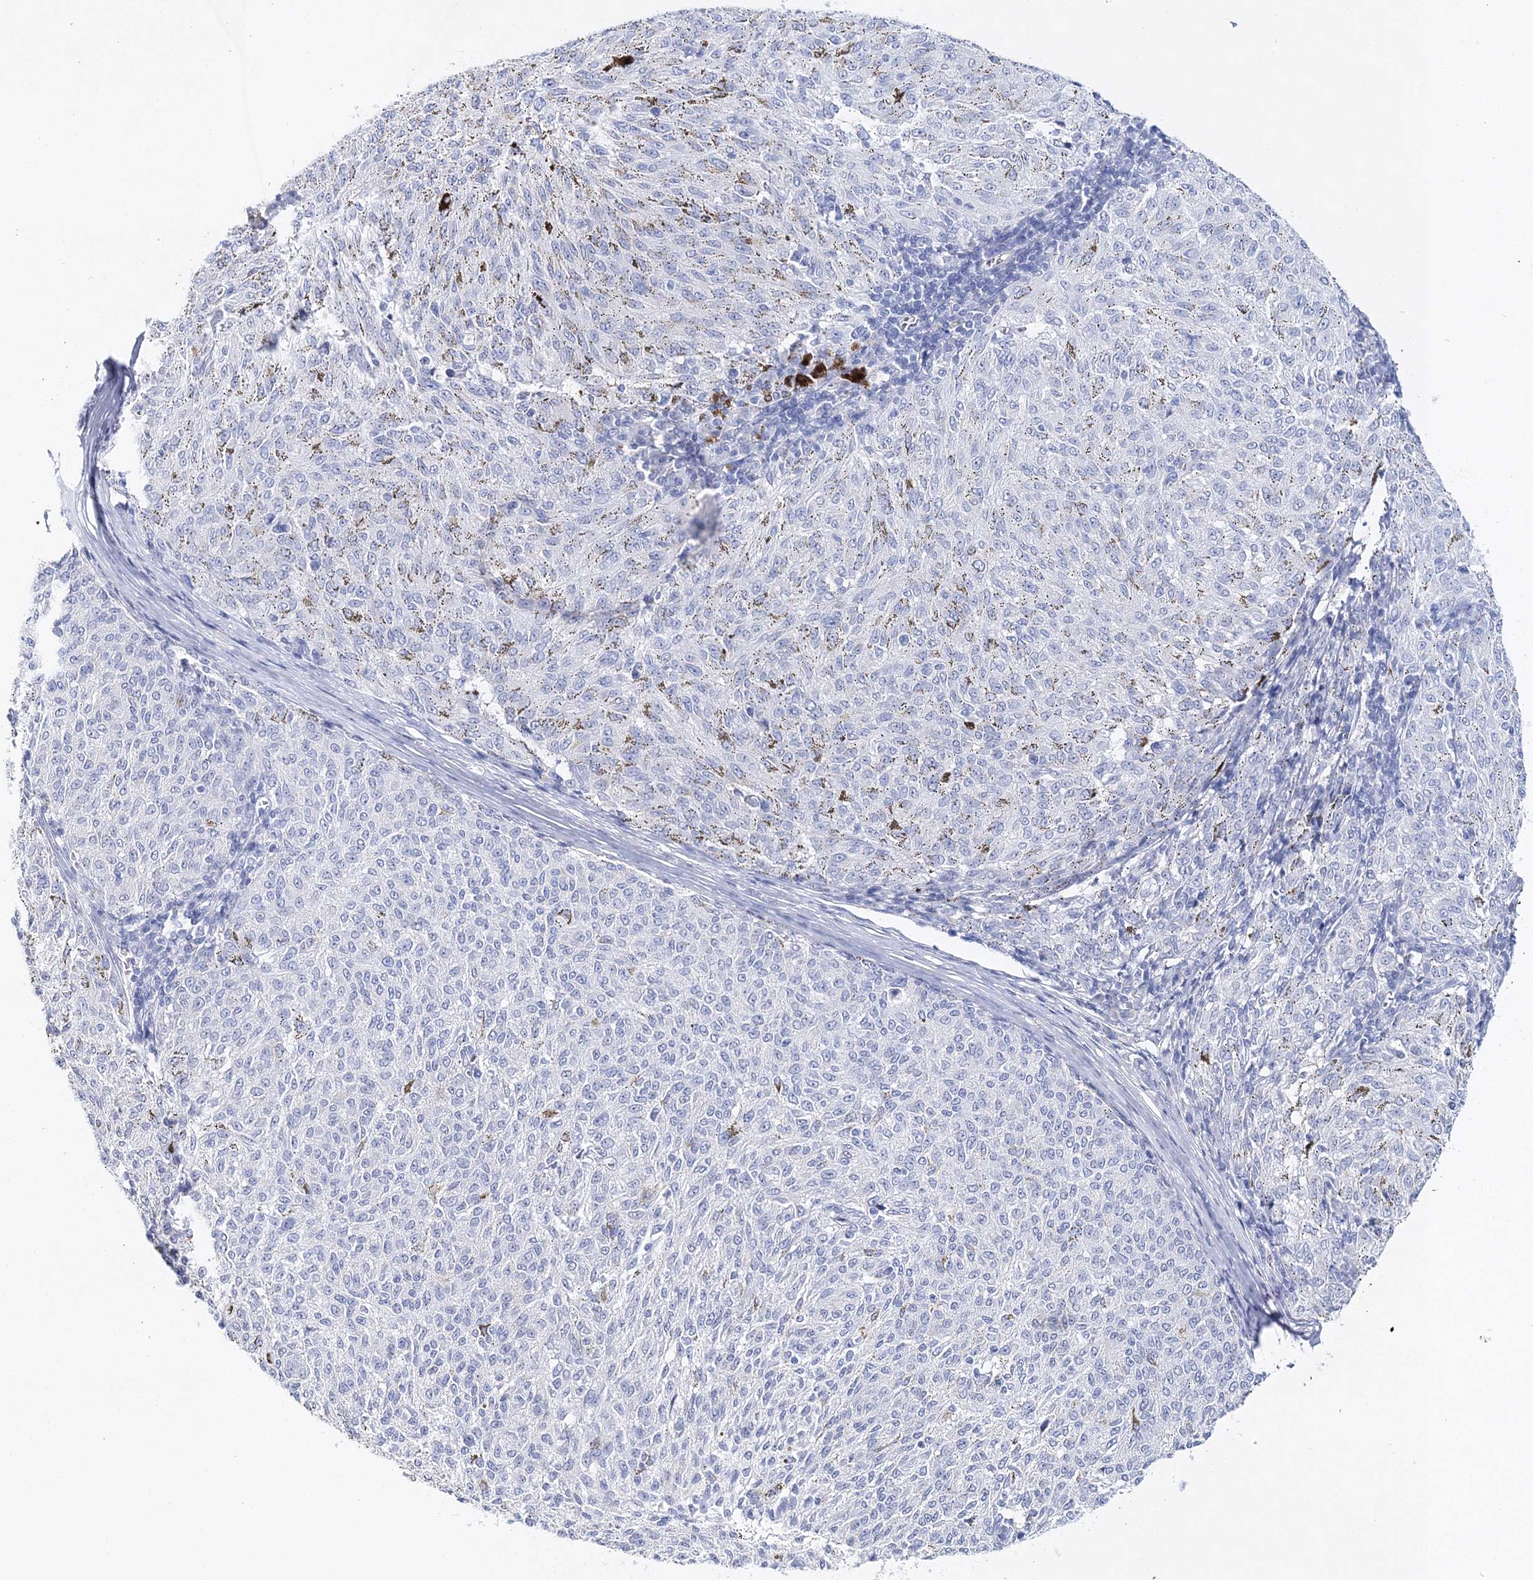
{"staining": {"intensity": "negative", "quantity": "none", "location": "none"}, "tissue": "melanoma", "cell_type": "Tumor cells", "image_type": "cancer", "snomed": [{"axis": "morphology", "description": "Malignant melanoma, NOS"}, {"axis": "topography", "description": "Skin"}], "caption": "A histopathology image of human melanoma is negative for staining in tumor cells.", "gene": "MYOZ2", "patient": {"sex": "female", "age": 72}}